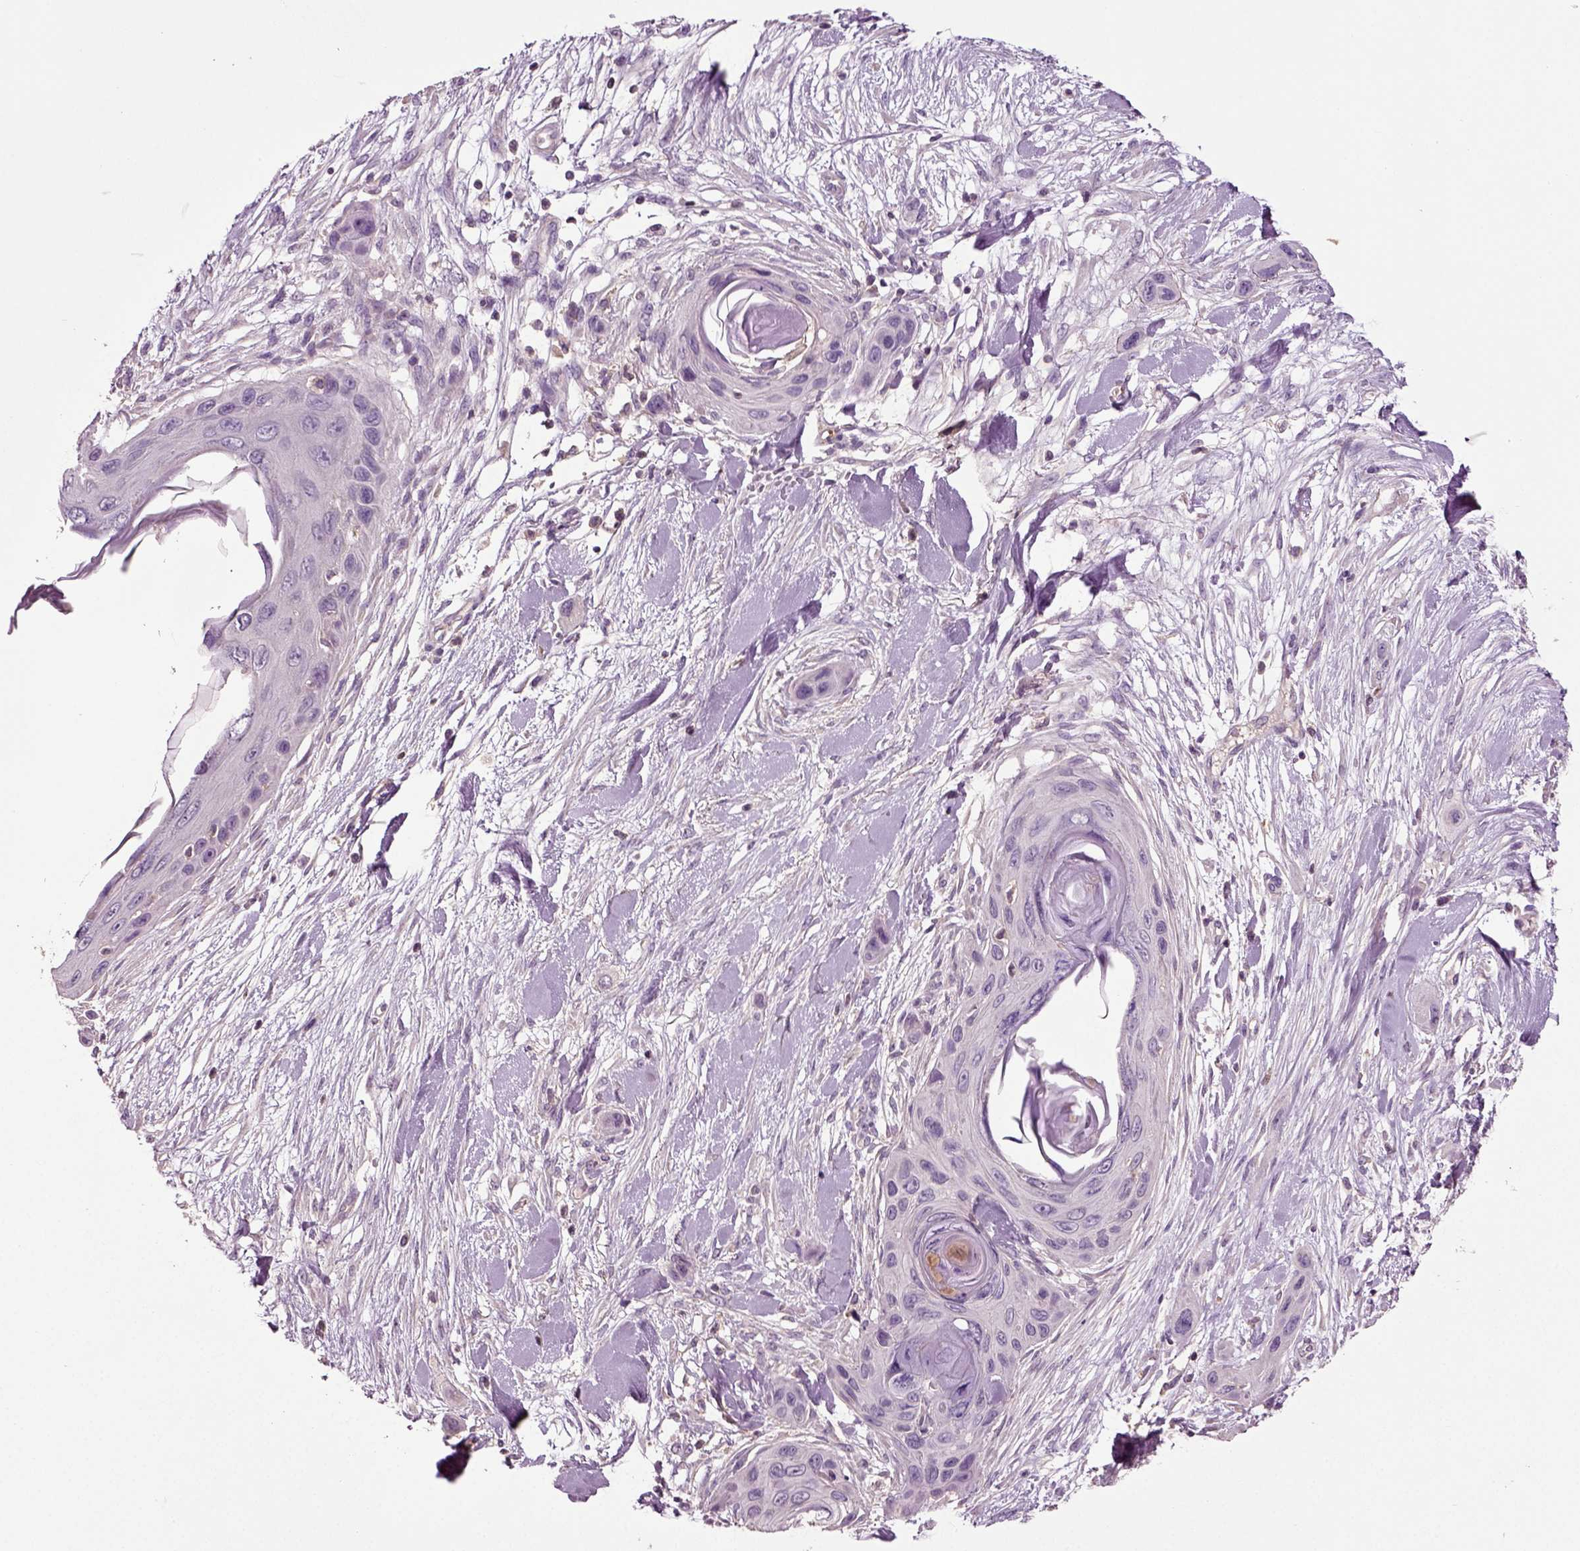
{"staining": {"intensity": "negative", "quantity": "none", "location": "none"}, "tissue": "skin cancer", "cell_type": "Tumor cells", "image_type": "cancer", "snomed": [{"axis": "morphology", "description": "Squamous cell carcinoma, NOS"}, {"axis": "topography", "description": "Skin"}], "caption": "Immunohistochemistry histopathology image of neoplastic tissue: squamous cell carcinoma (skin) stained with DAB demonstrates no significant protein expression in tumor cells. (Stains: DAB (3,3'-diaminobenzidine) IHC with hematoxylin counter stain, Microscopy: brightfield microscopy at high magnification).", "gene": "DEFB118", "patient": {"sex": "male", "age": 79}}